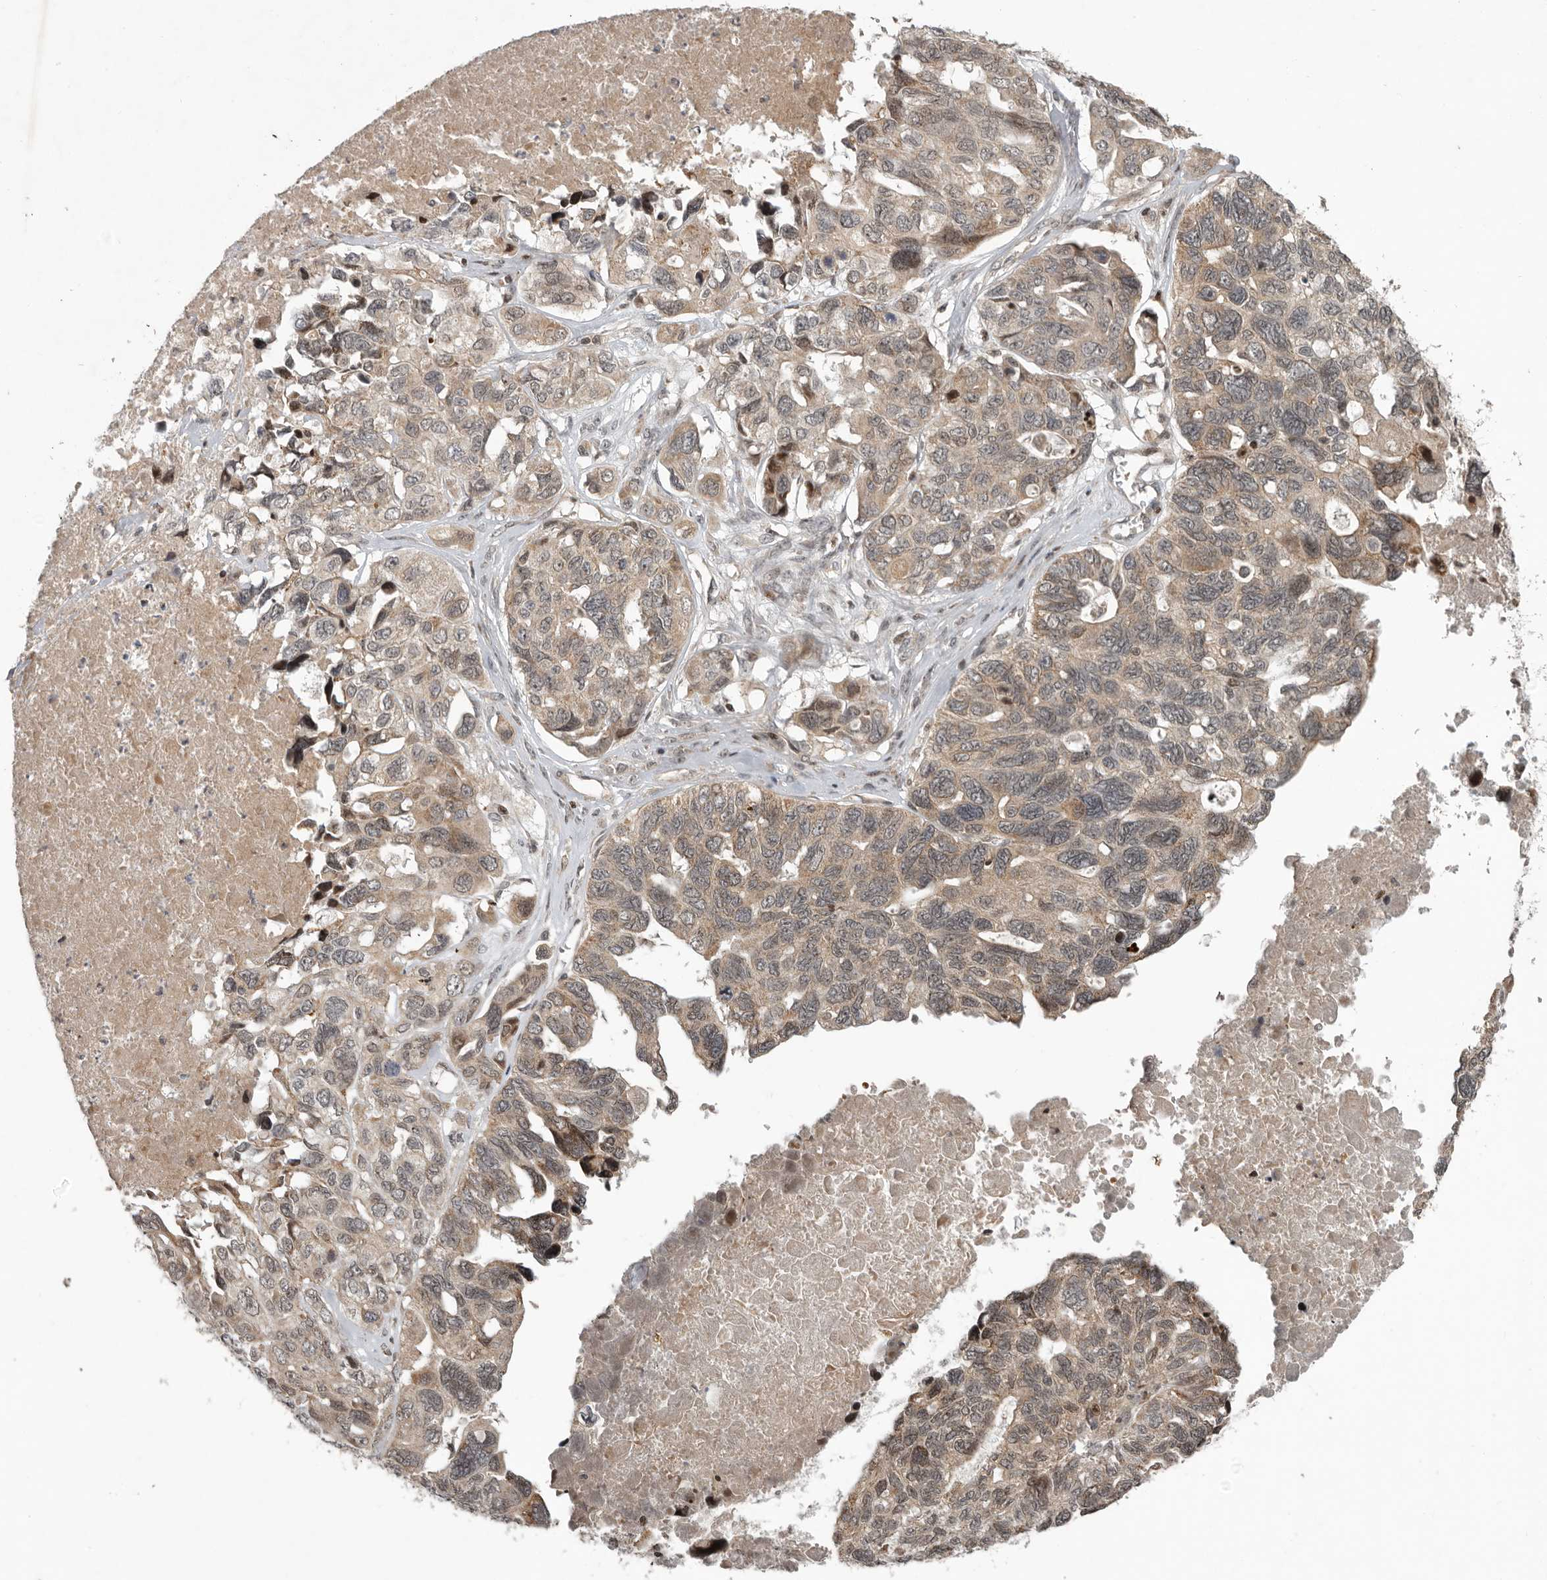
{"staining": {"intensity": "moderate", "quantity": ">75%", "location": "cytoplasmic/membranous"}, "tissue": "ovarian cancer", "cell_type": "Tumor cells", "image_type": "cancer", "snomed": [{"axis": "morphology", "description": "Cystadenocarcinoma, serous, NOS"}, {"axis": "topography", "description": "Ovary"}], "caption": "The micrograph shows staining of serous cystadenocarcinoma (ovarian), revealing moderate cytoplasmic/membranous protein positivity (brown color) within tumor cells.", "gene": "RABIF", "patient": {"sex": "female", "age": 79}}